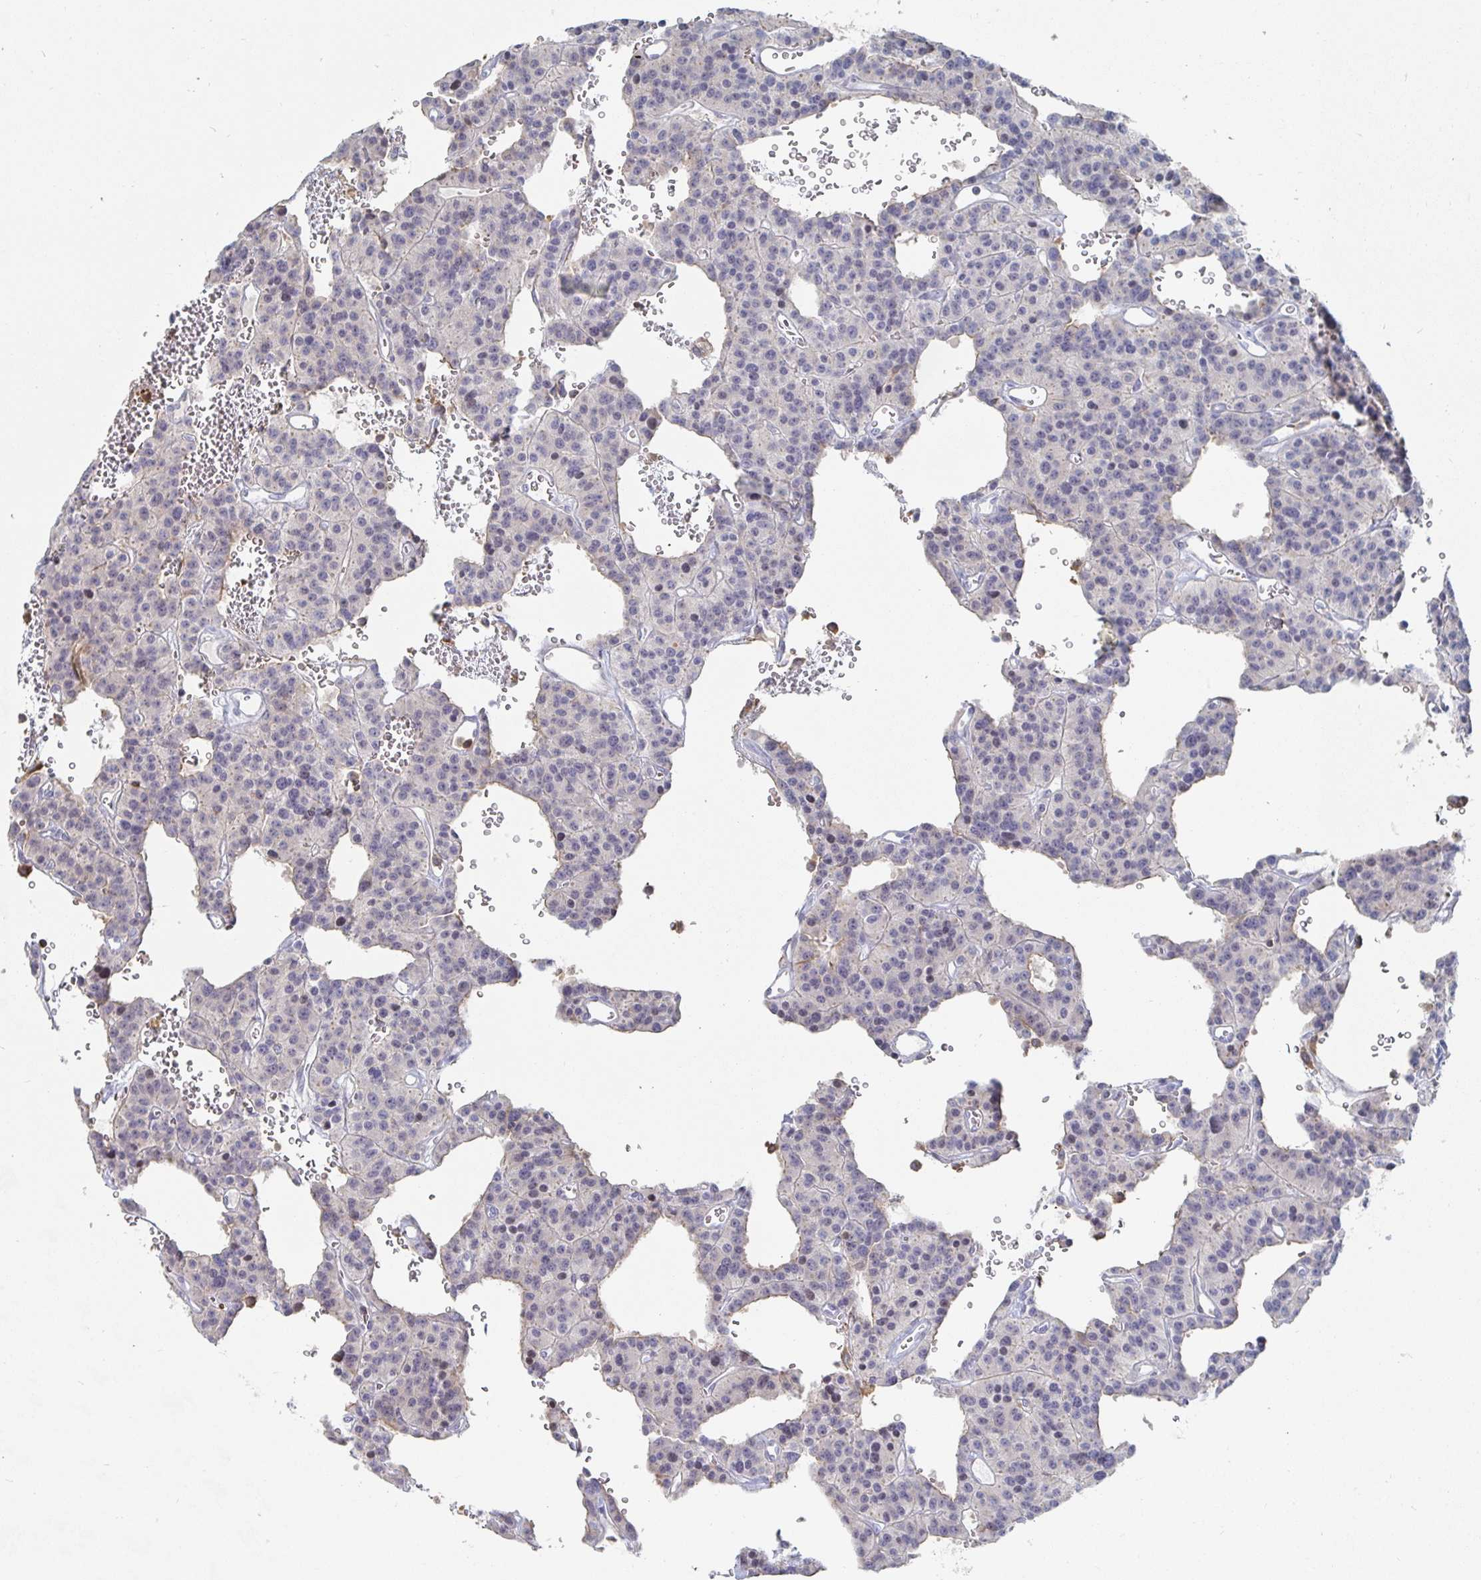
{"staining": {"intensity": "negative", "quantity": "none", "location": "none"}, "tissue": "carcinoid", "cell_type": "Tumor cells", "image_type": "cancer", "snomed": [{"axis": "morphology", "description": "Carcinoid, malignant, NOS"}, {"axis": "topography", "description": "Lung"}], "caption": "This image is of carcinoid (malignant) stained with immunohistochemistry (IHC) to label a protein in brown with the nuclei are counter-stained blue. There is no expression in tumor cells. Brightfield microscopy of immunohistochemistry stained with DAB (3,3'-diaminobenzidine) (brown) and hematoxylin (blue), captured at high magnification.", "gene": "PIK3CD", "patient": {"sex": "female", "age": 71}}